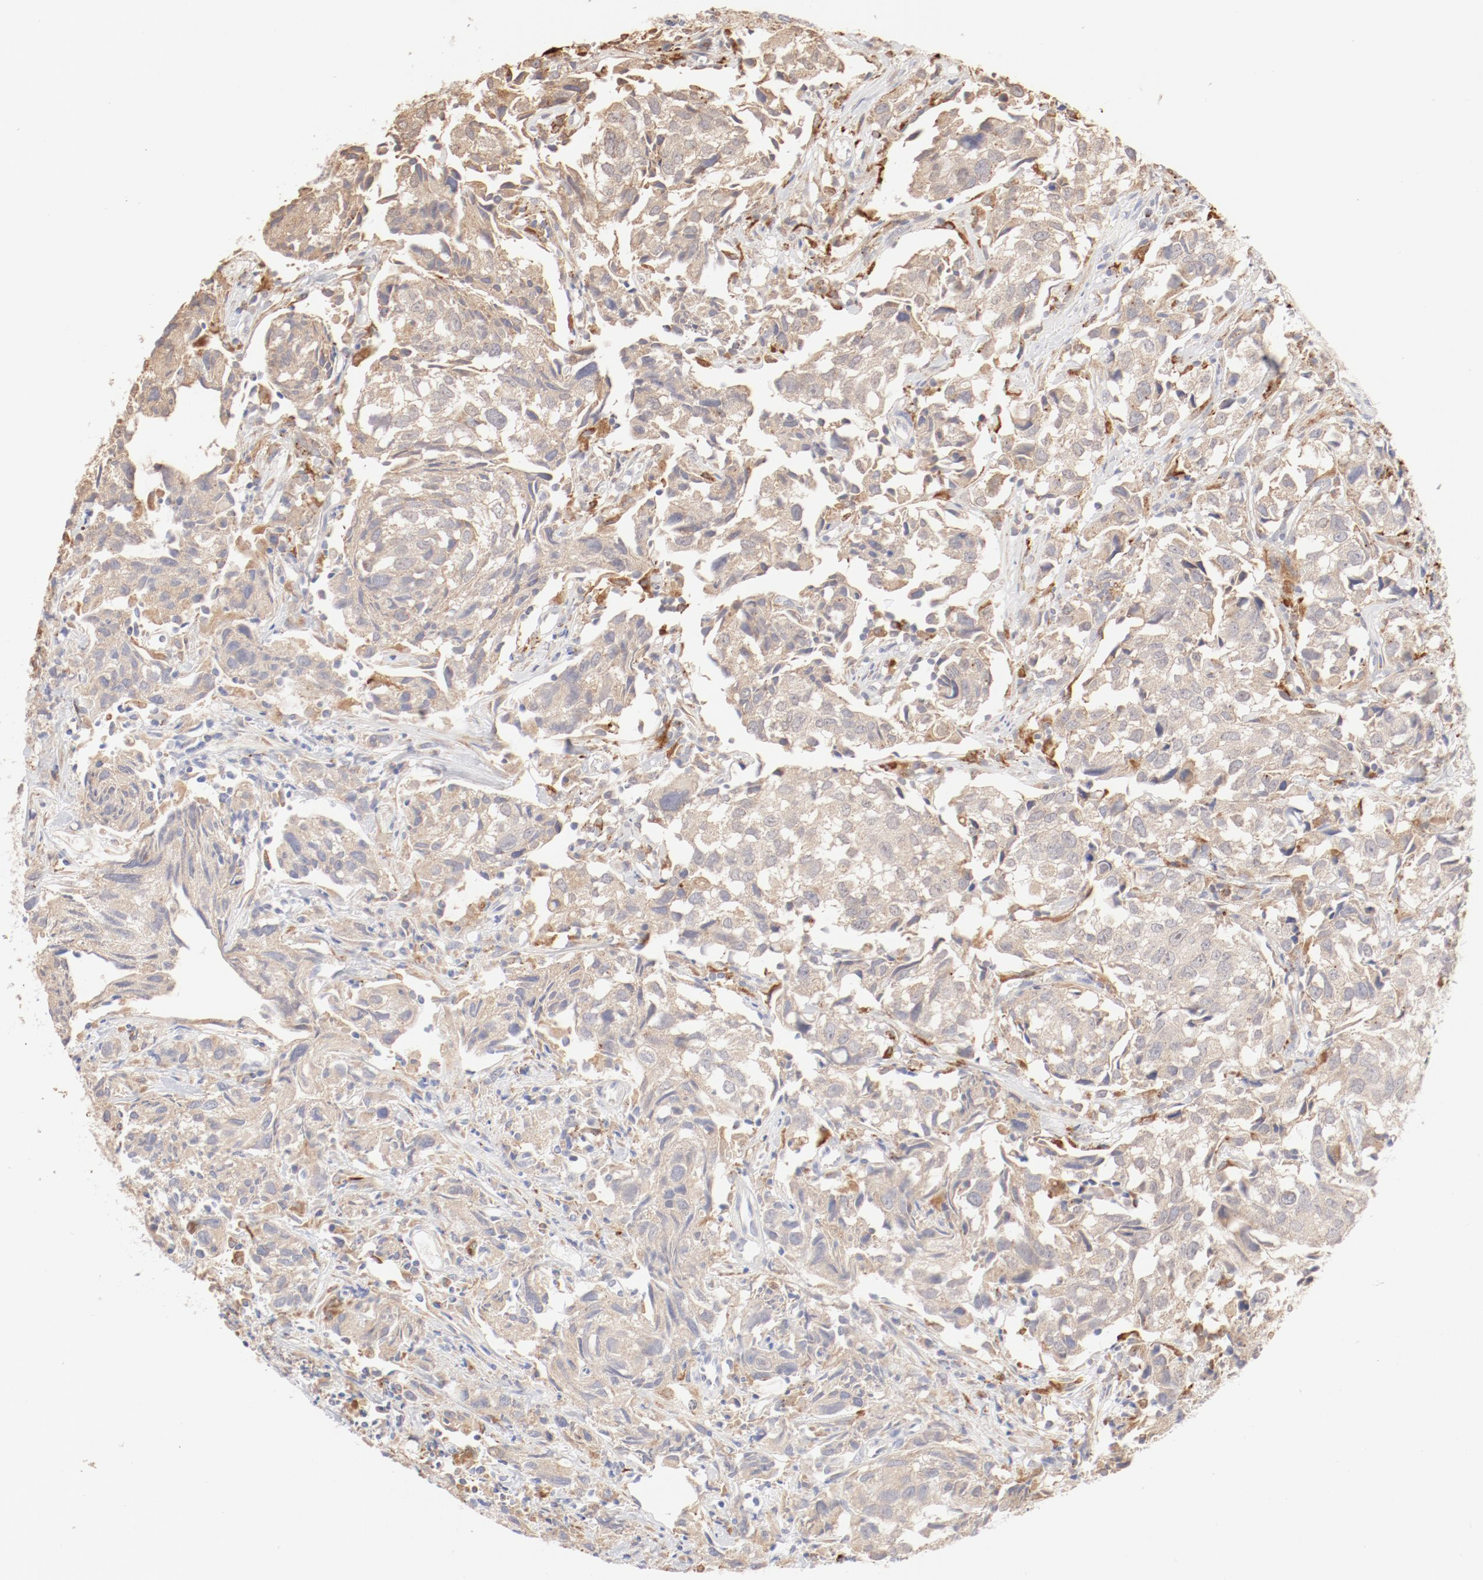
{"staining": {"intensity": "weak", "quantity": ">75%", "location": "cytoplasmic/membranous"}, "tissue": "urothelial cancer", "cell_type": "Tumor cells", "image_type": "cancer", "snomed": [{"axis": "morphology", "description": "Urothelial carcinoma, High grade"}, {"axis": "topography", "description": "Urinary bladder"}], "caption": "High-magnification brightfield microscopy of urothelial cancer stained with DAB (3,3'-diaminobenzidine) (brown) and counterstained with hematoxylin (blue). tumor cells exhibit weak cytoplasmic/membranous positivity is seen in about>75% of cells. The protein of interest is shown in brown color, while the nuclei are stained blue.", "gene": "CTSH", "patient": {"sex": "female", "age": 75}}